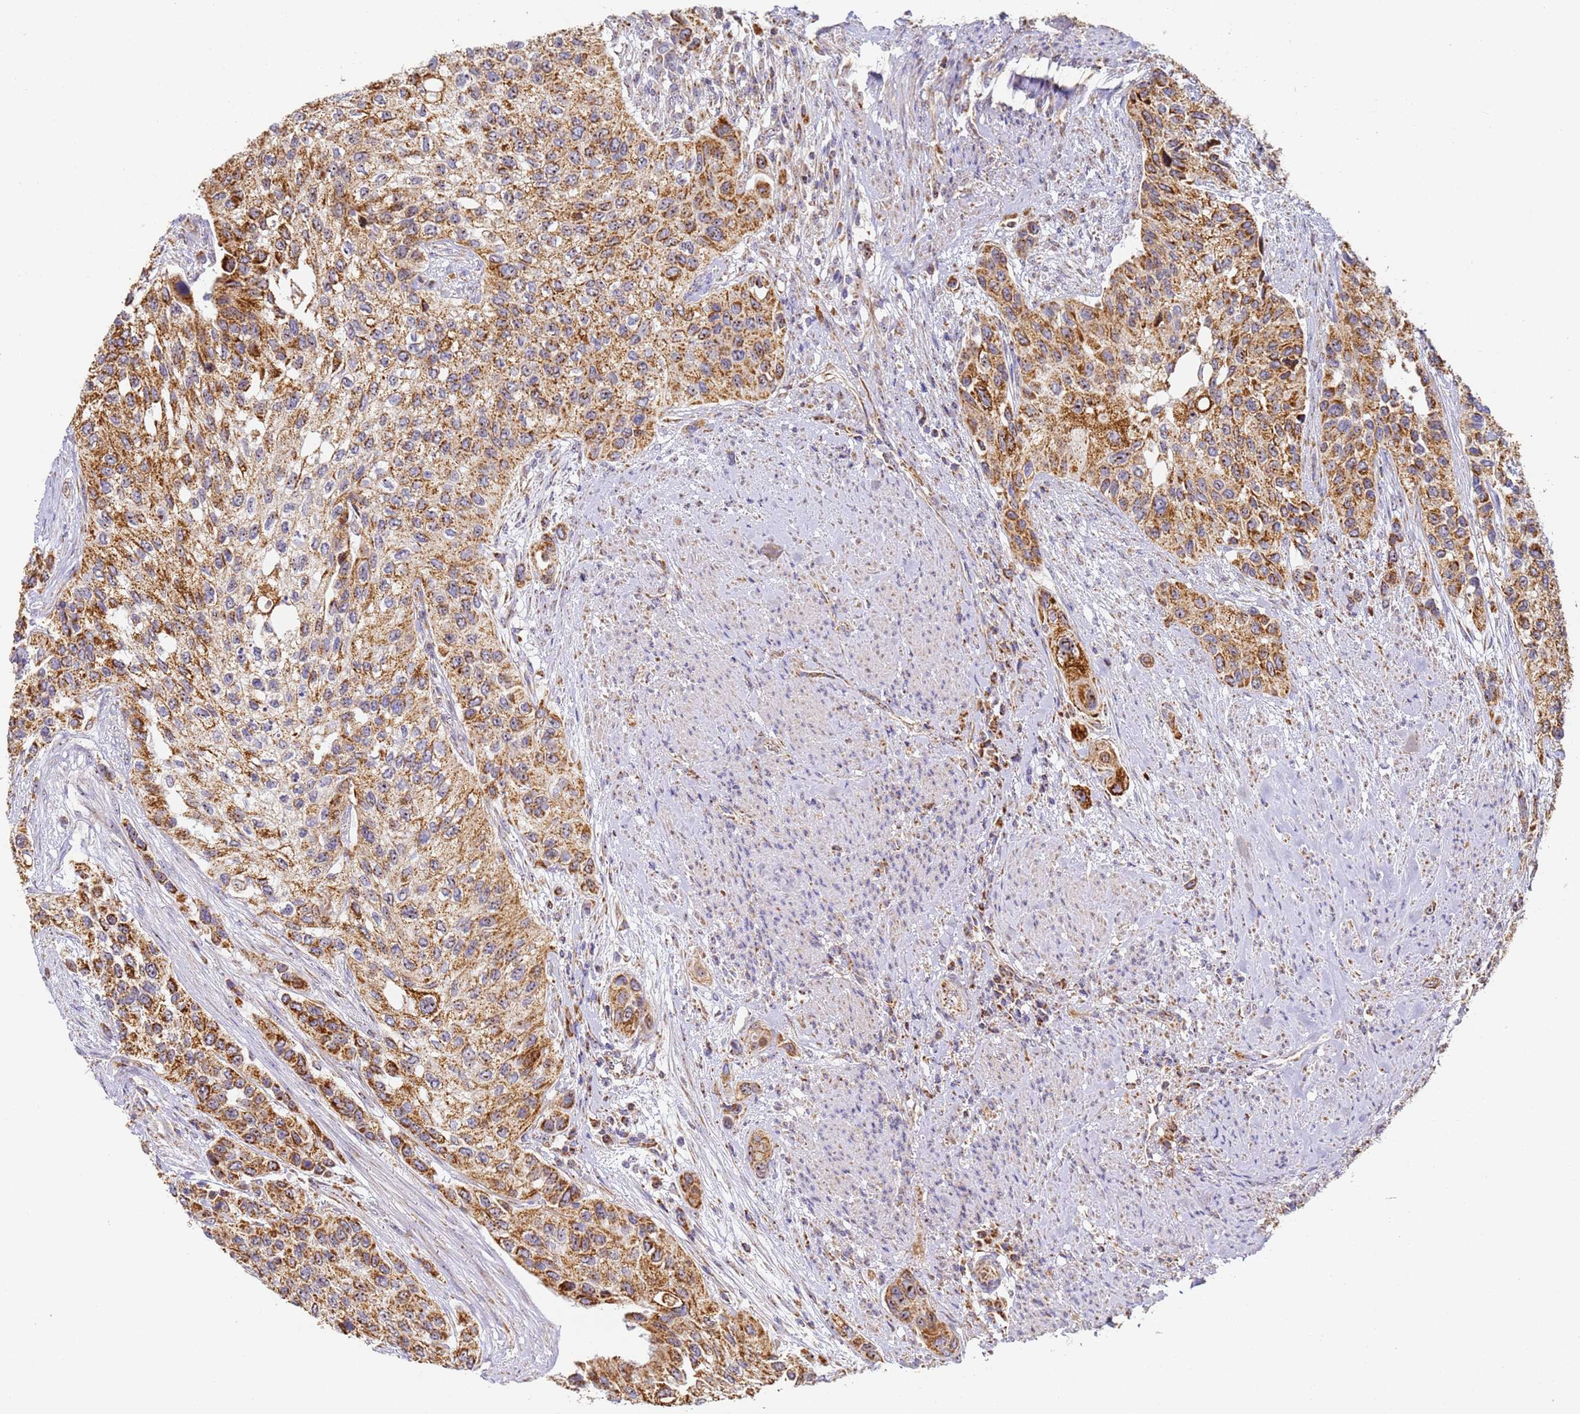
{"staining": {"intensity": "moderate", "quantity": ">75%", "location": "cytoplasmic/membranous"}, "tissue": "urothelial cancer", "cell_type": "Tumor cells", "image_type": "cancer", "snomed": [{"axis": "morphology", "description": "Normal tissue, NOS"}, {"axis": "morphology", "description": "Urothelial carcinoma, High grade"}, {"axis": "topography", "description": "Vascular tissue"}, {"axis": "topography", "description": "Urinary bladder"}], "caption": "Moderate cytoplasmic/membranous positivity is seen in approximately >75% of tumor cells in urothelial cancer.", "gene": "FRG2C", "patient": {"sex": "female", "age": 56}}